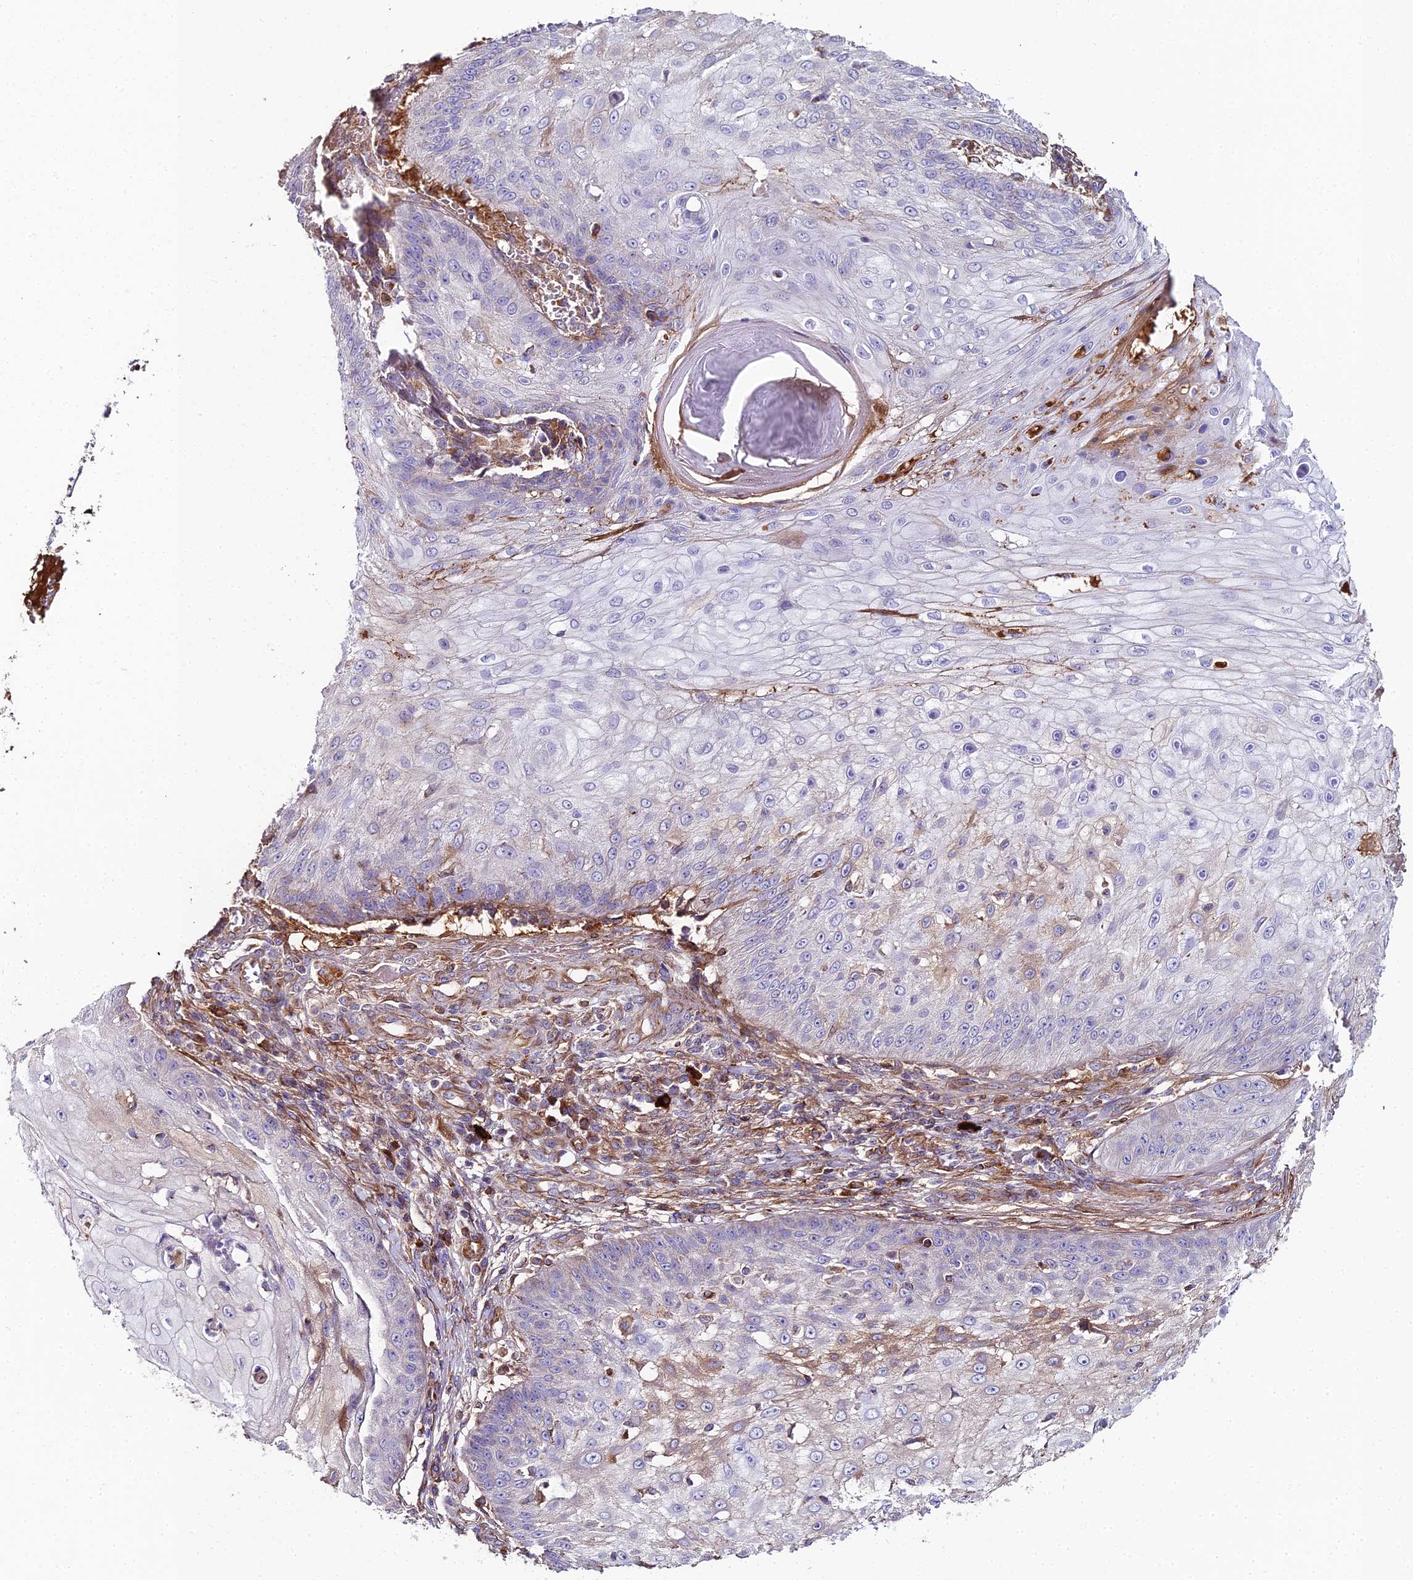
{"staining": {"intensity": "weak", "quantity": "<25%", "location": "cytoplasmic/membranous"}, "tissue": "skin cancer", "cell_type": "Tumor cells", "image_type": "cancer", "snomed": [{"axis": "morphology", "description": "Squamous cell carcinoma, NOS"}, {"axis": "topography", "description": "Skin"}], "caption": "This micrograph is of squamous cell carcinoma (skin) stained with immunohistochemistry to label a protein in brown with the nuclei are counter-stained blue. There is no positivity in tumor cells.", "gene": "BEX4", "patient": {"sex": "male", "age": 70}}